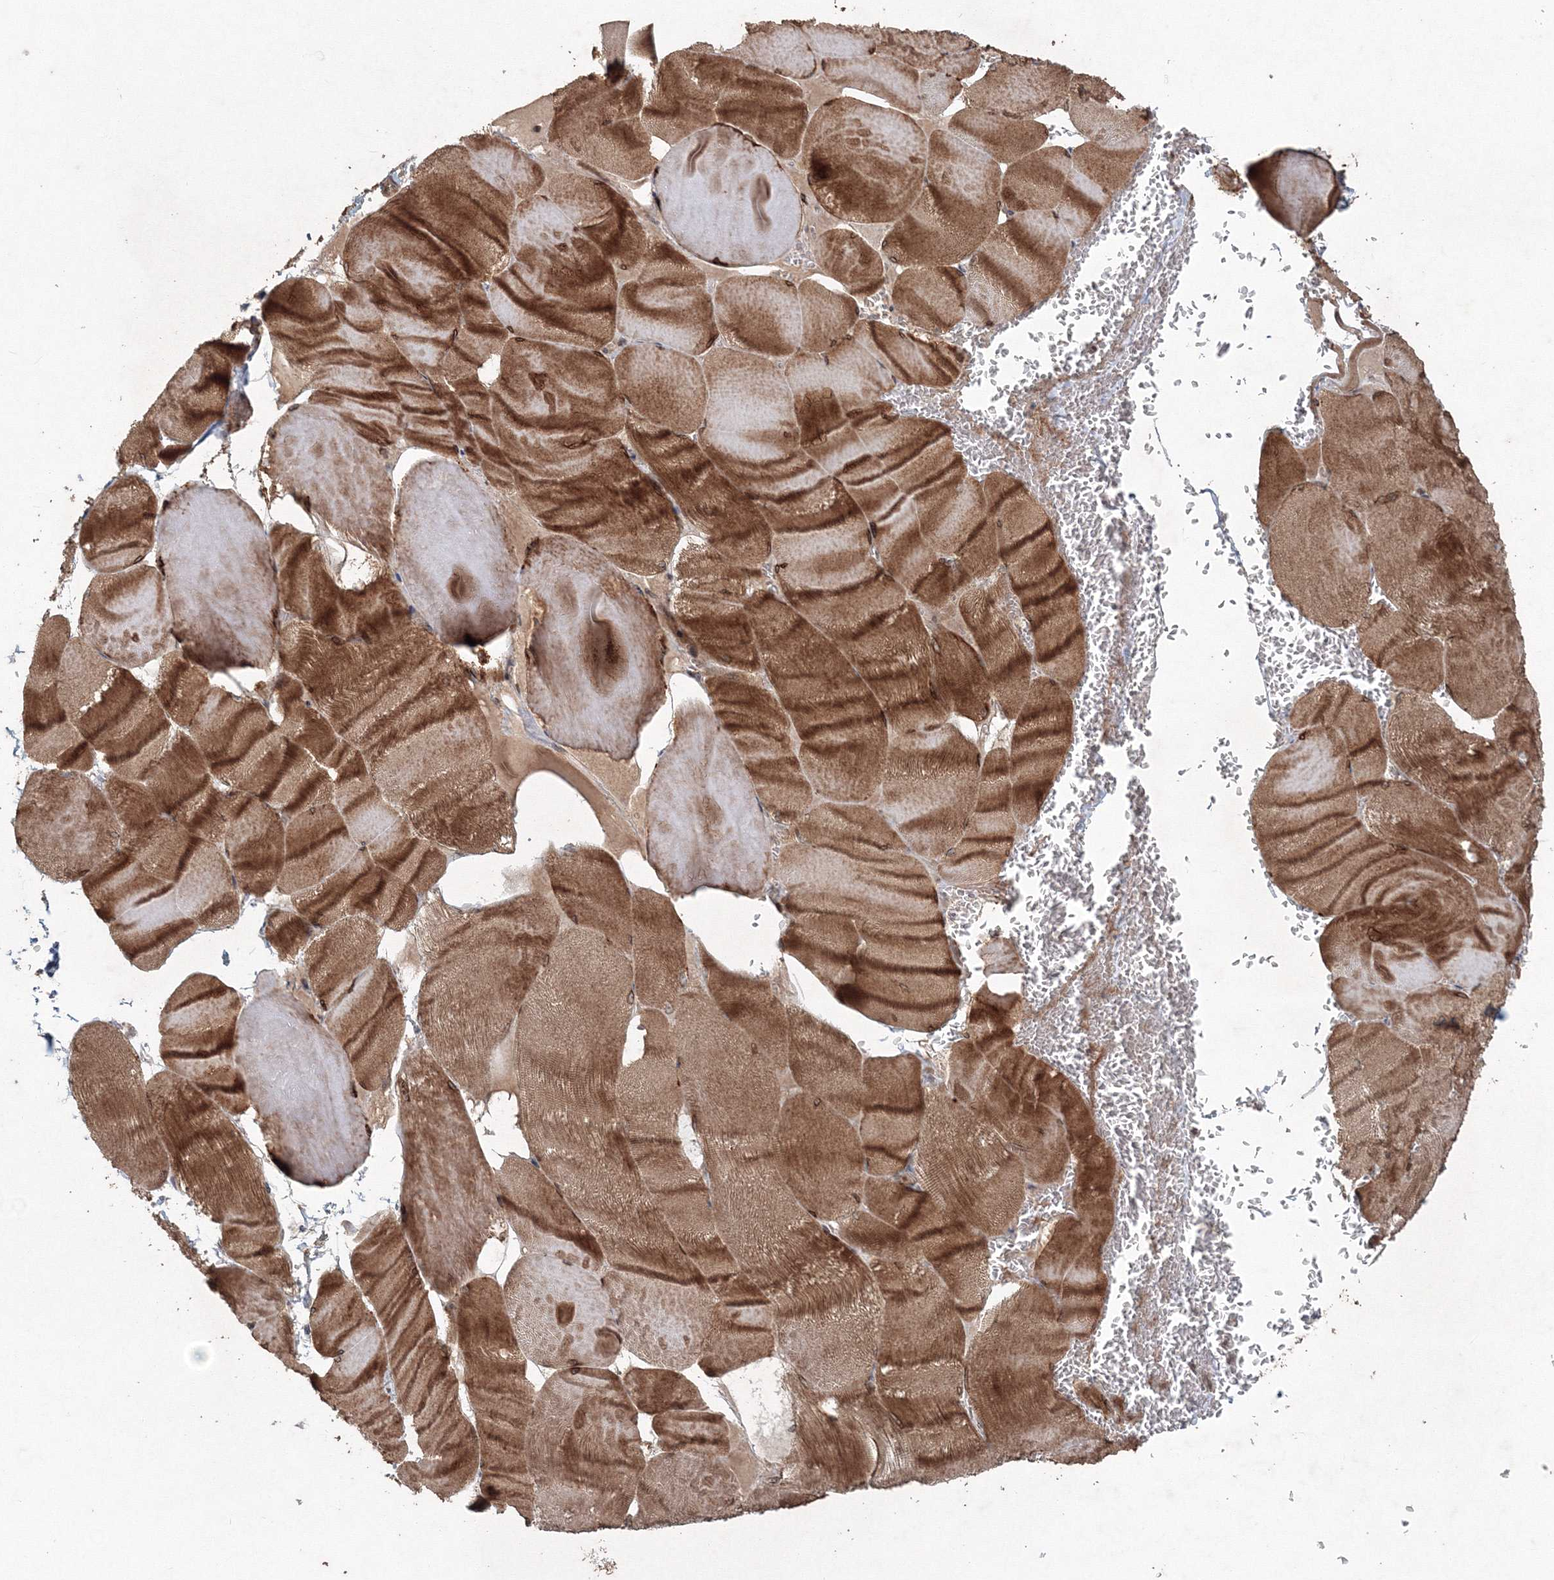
{"staining": {"intensity": "strong", "quantity": ">75%", "location": "cytoplasmic/membranous"}, "tissue": "skeletal muscle", "cell_type": "Myocytes", "image_type": "normal", "snomed": [{"axis": "morphology", "description": "Normal tissue, NOS"}, {"axis": "morphology", "description": "Basal cell carcinoma"}, {"axis": "topography", "description": "Skeletal muscle"}], "caption": "A brown stain labels strong cytoplasmic/membranous expression of a protein in myocytes of unremarkable human skeletal muscle.", "gene": "ANAPC16", "patient": {"sex": "female", "age": 64}}